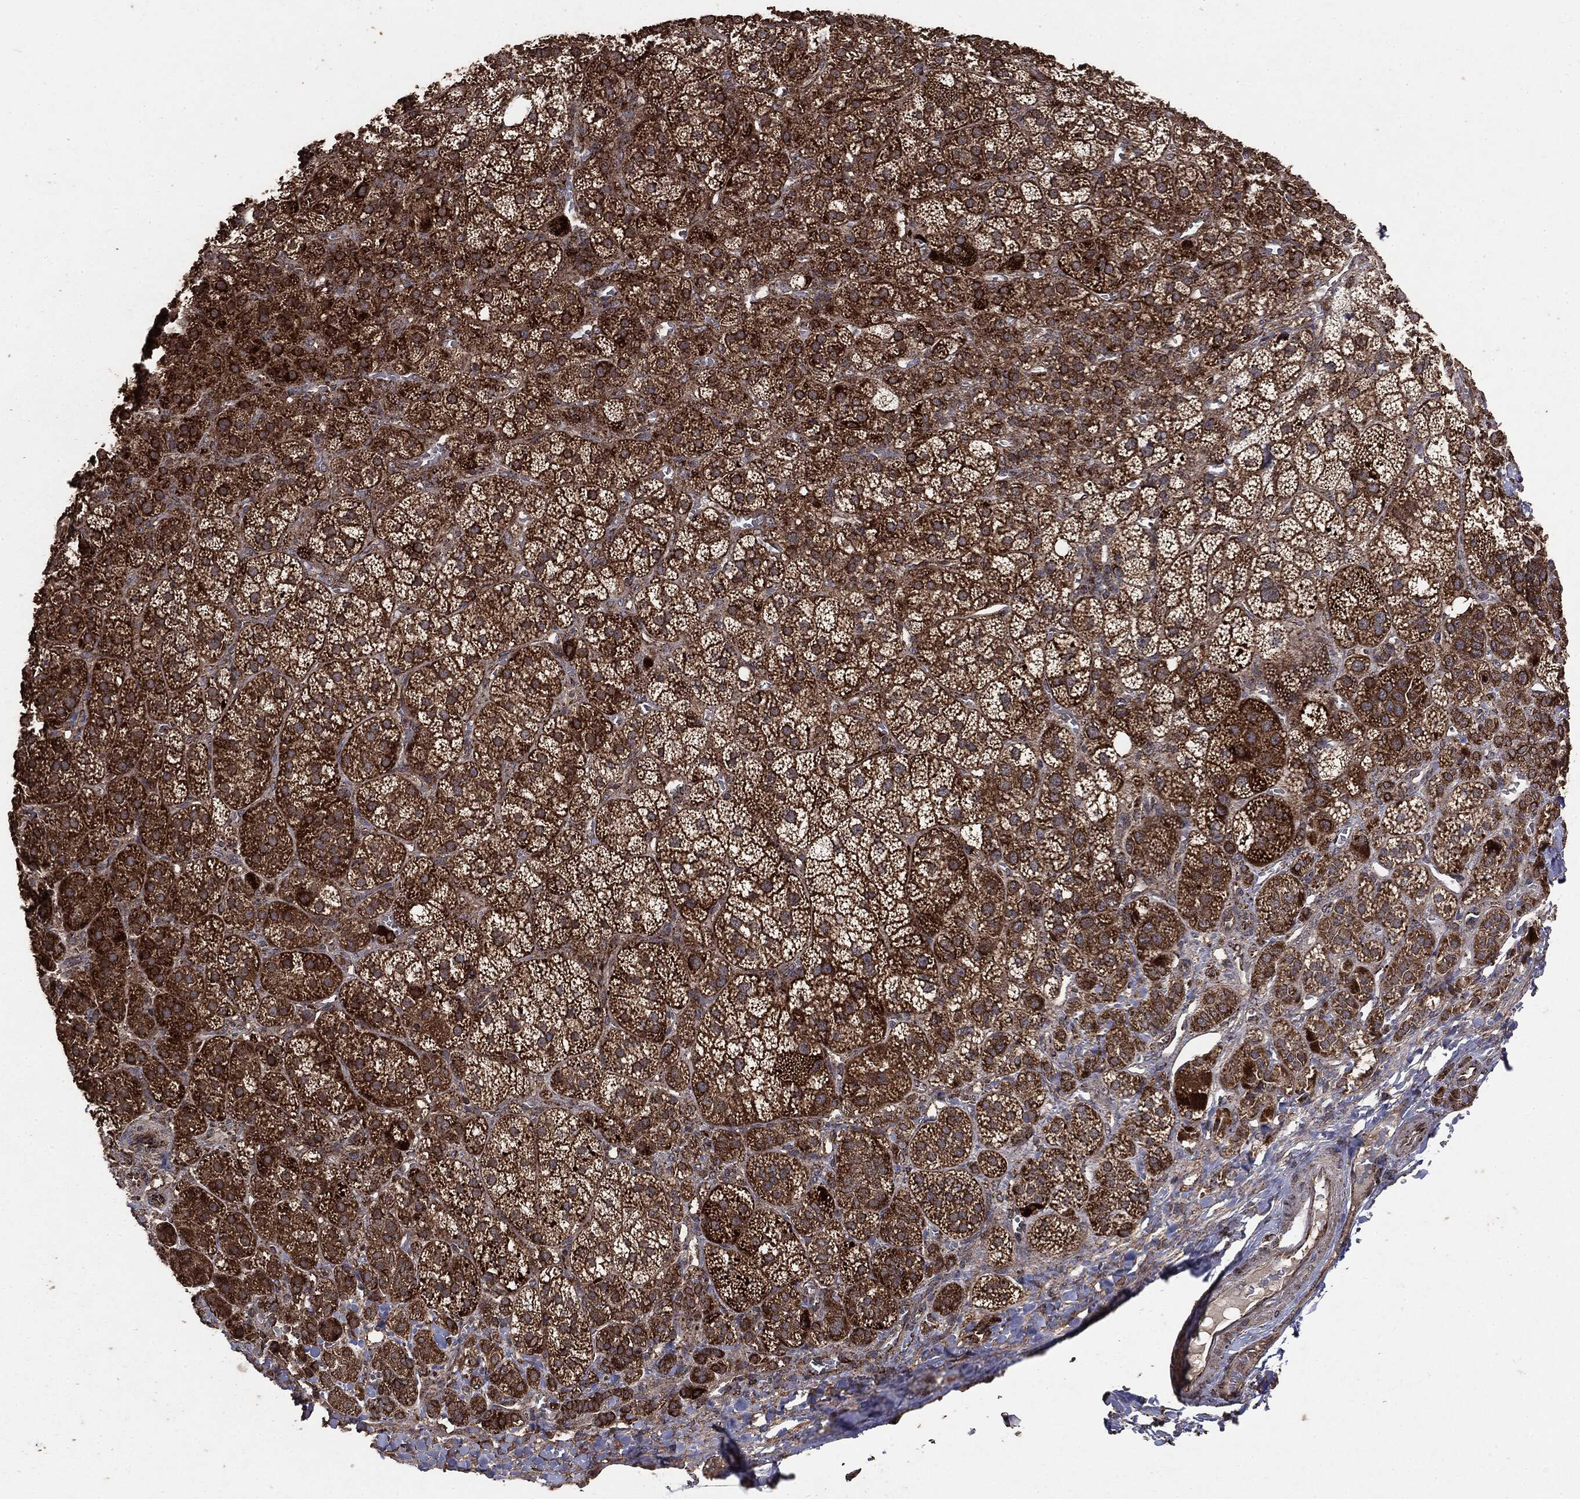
{"staining": {"intensity": "strong", "quantity": ">75%", "location": "cytoplasmic/membranous"}, "tissue": "adrenal gland", "cell_type": "Glandular cells", "image_type": "normal", "snomed": [{"axis": "morphology", "description": "Normal tissue, NOS"}, {"axis": "topography", "description": "Adrenal gland"}], "caption": "Immunohistochemical staining of benign human adrenal gland shows >75% levels of strong cytoplasmic/membranous protein expression in approximately >75% of glandular cells. Using DAB (3,3'-diaminobenzidine) (brown) and hematoxylin (blue) stains, captured at high magnification using brightfield microscopy.", "gene": "MTOR", "patient": {"sex": "female", "age": 60}}